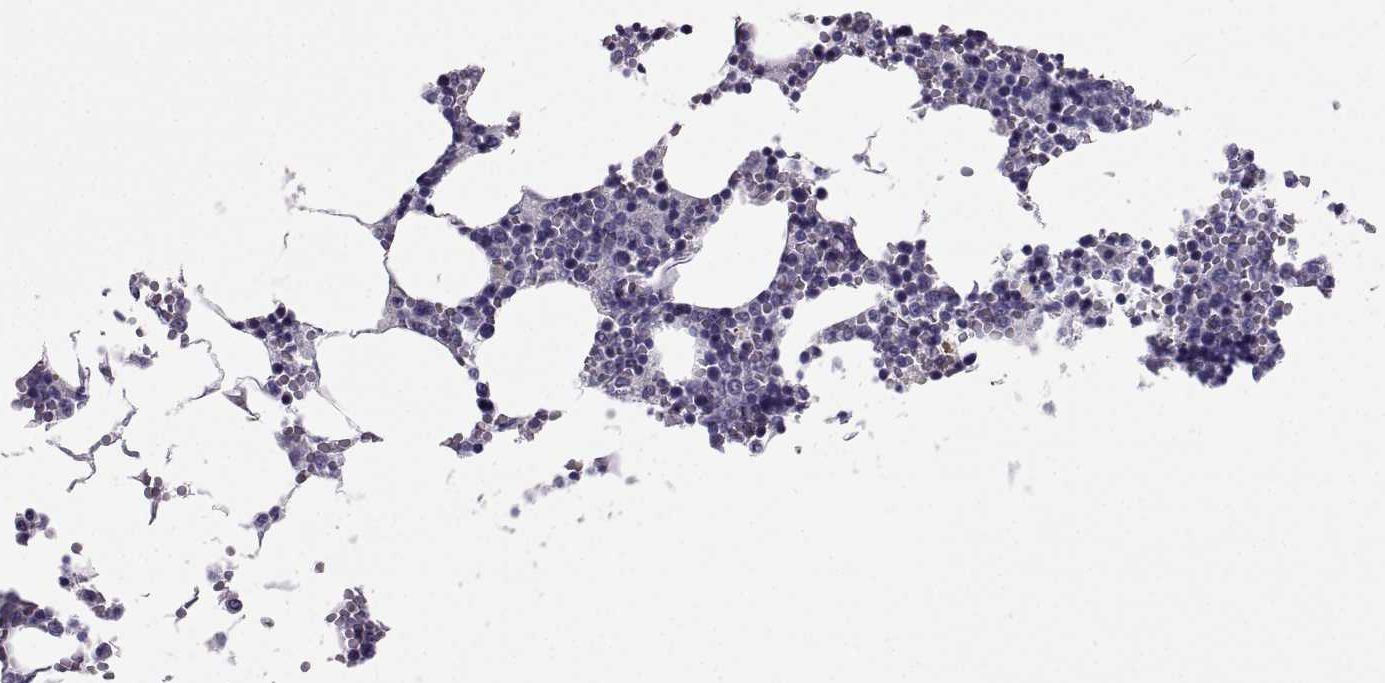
{"staining": {"intensity": "negative", "quantity": "none", "location": "none"}, "tissue": "bone marrow", "cell_type": "Hematopoietic cells", "image_type": "normal", "snomed": [{"axis": "morphology", "description": "Normal tissue, NOS"}, {"axis": "topography", "description": "Bone marrow"}], "caption": "Hematopoietic cells show no significant staining in unremarkable bone marrow. The staining is performed using DAB (3,3'-diaminobenzidine) brown chromogen with nuclei counter-stained in using hematoxylin.", "gene": "PCSK1N", "patient": {"sex": "female", "age": 64}}